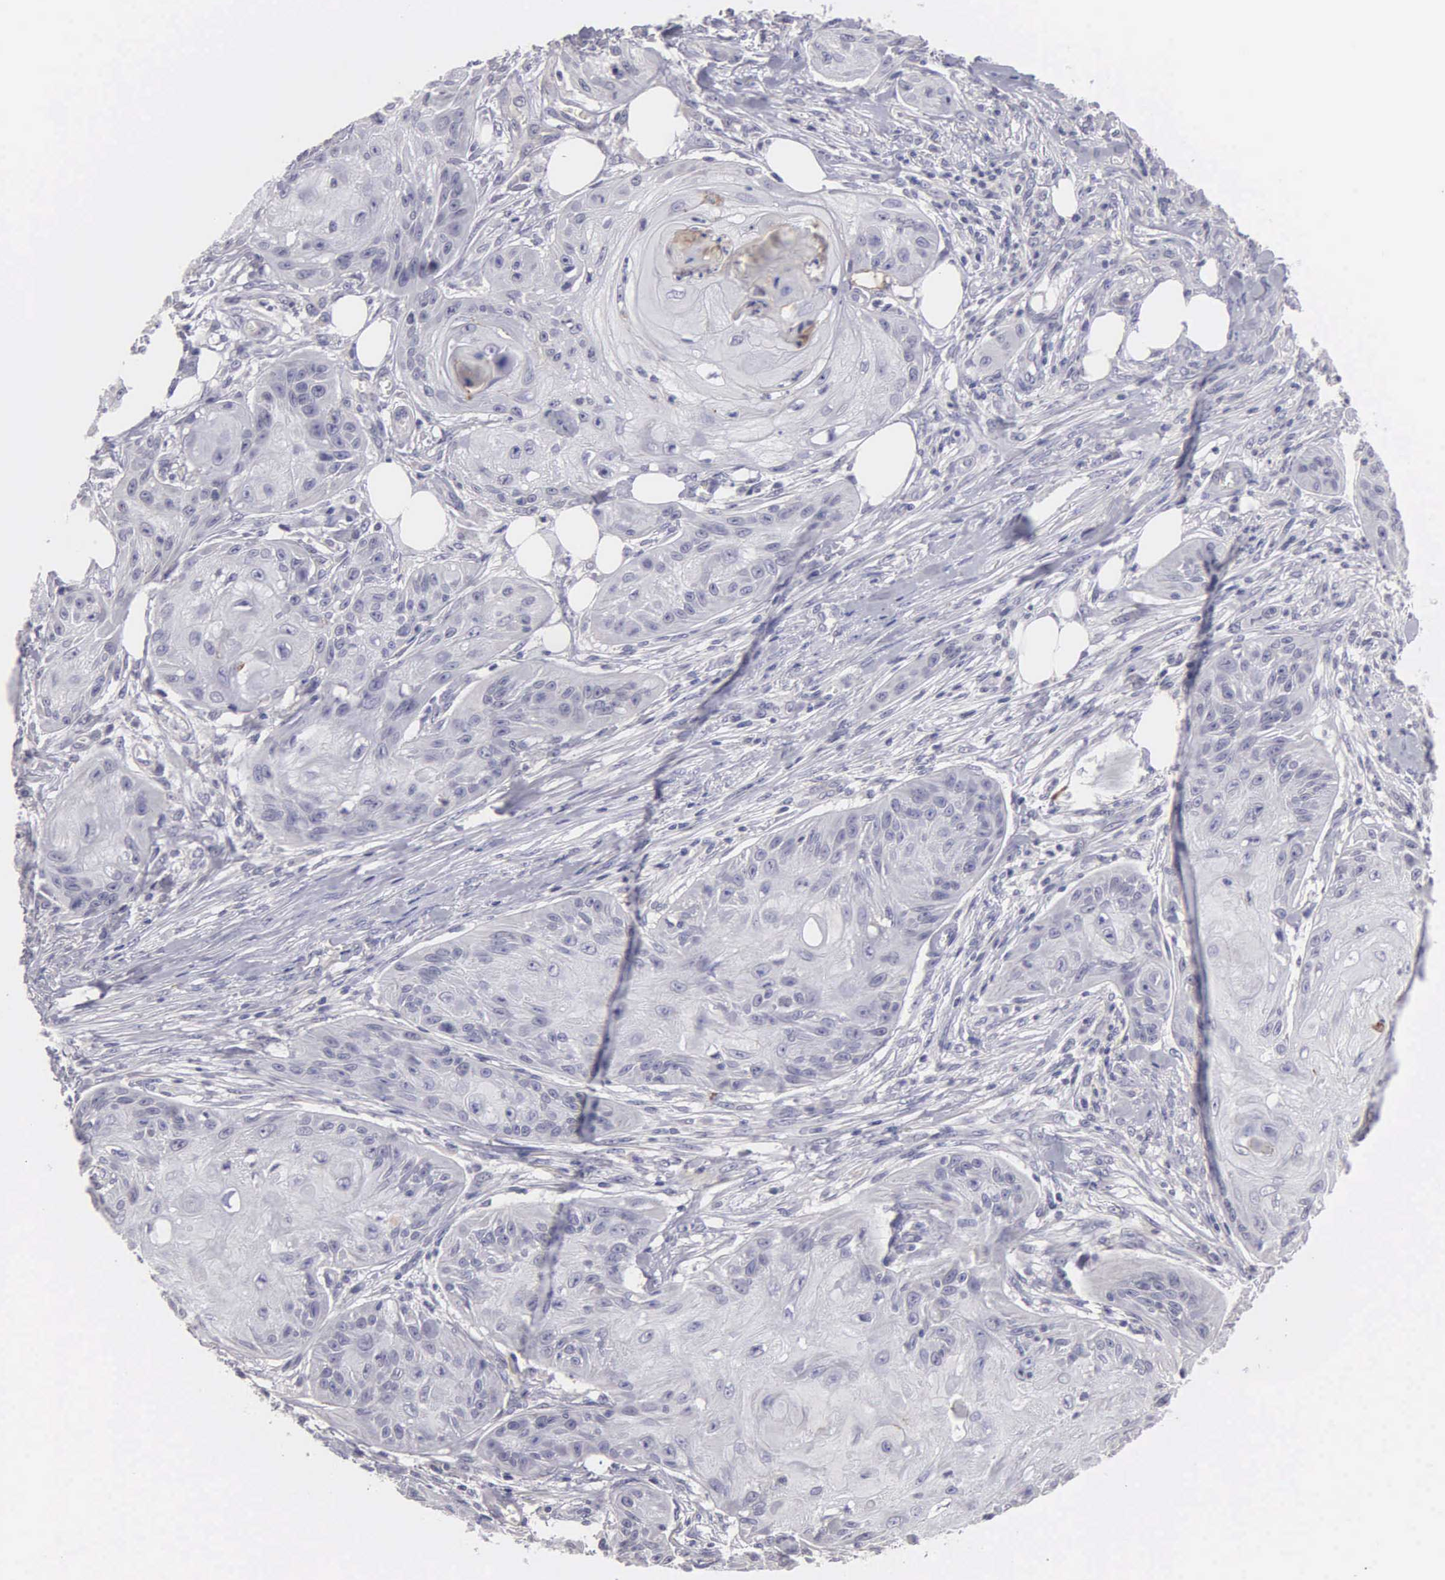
{"staining": {"intensity": "negative", "quantity": "none", "location": "none"}, "tissue": "skin cancer", "cell_type": "Tumor cells", "image_type": "cancer", "snomed": [{"axis": "morphology", "description": "Squamous cell carcinoma, NOS"}, {"axis": "topography", "description": "Skin"}], "caption": "There is no significant positivity in tumor cells of skin squamous cell carcinoma.", "gene": "BRD1", "patient": {"sex": "female", "age": 88}}